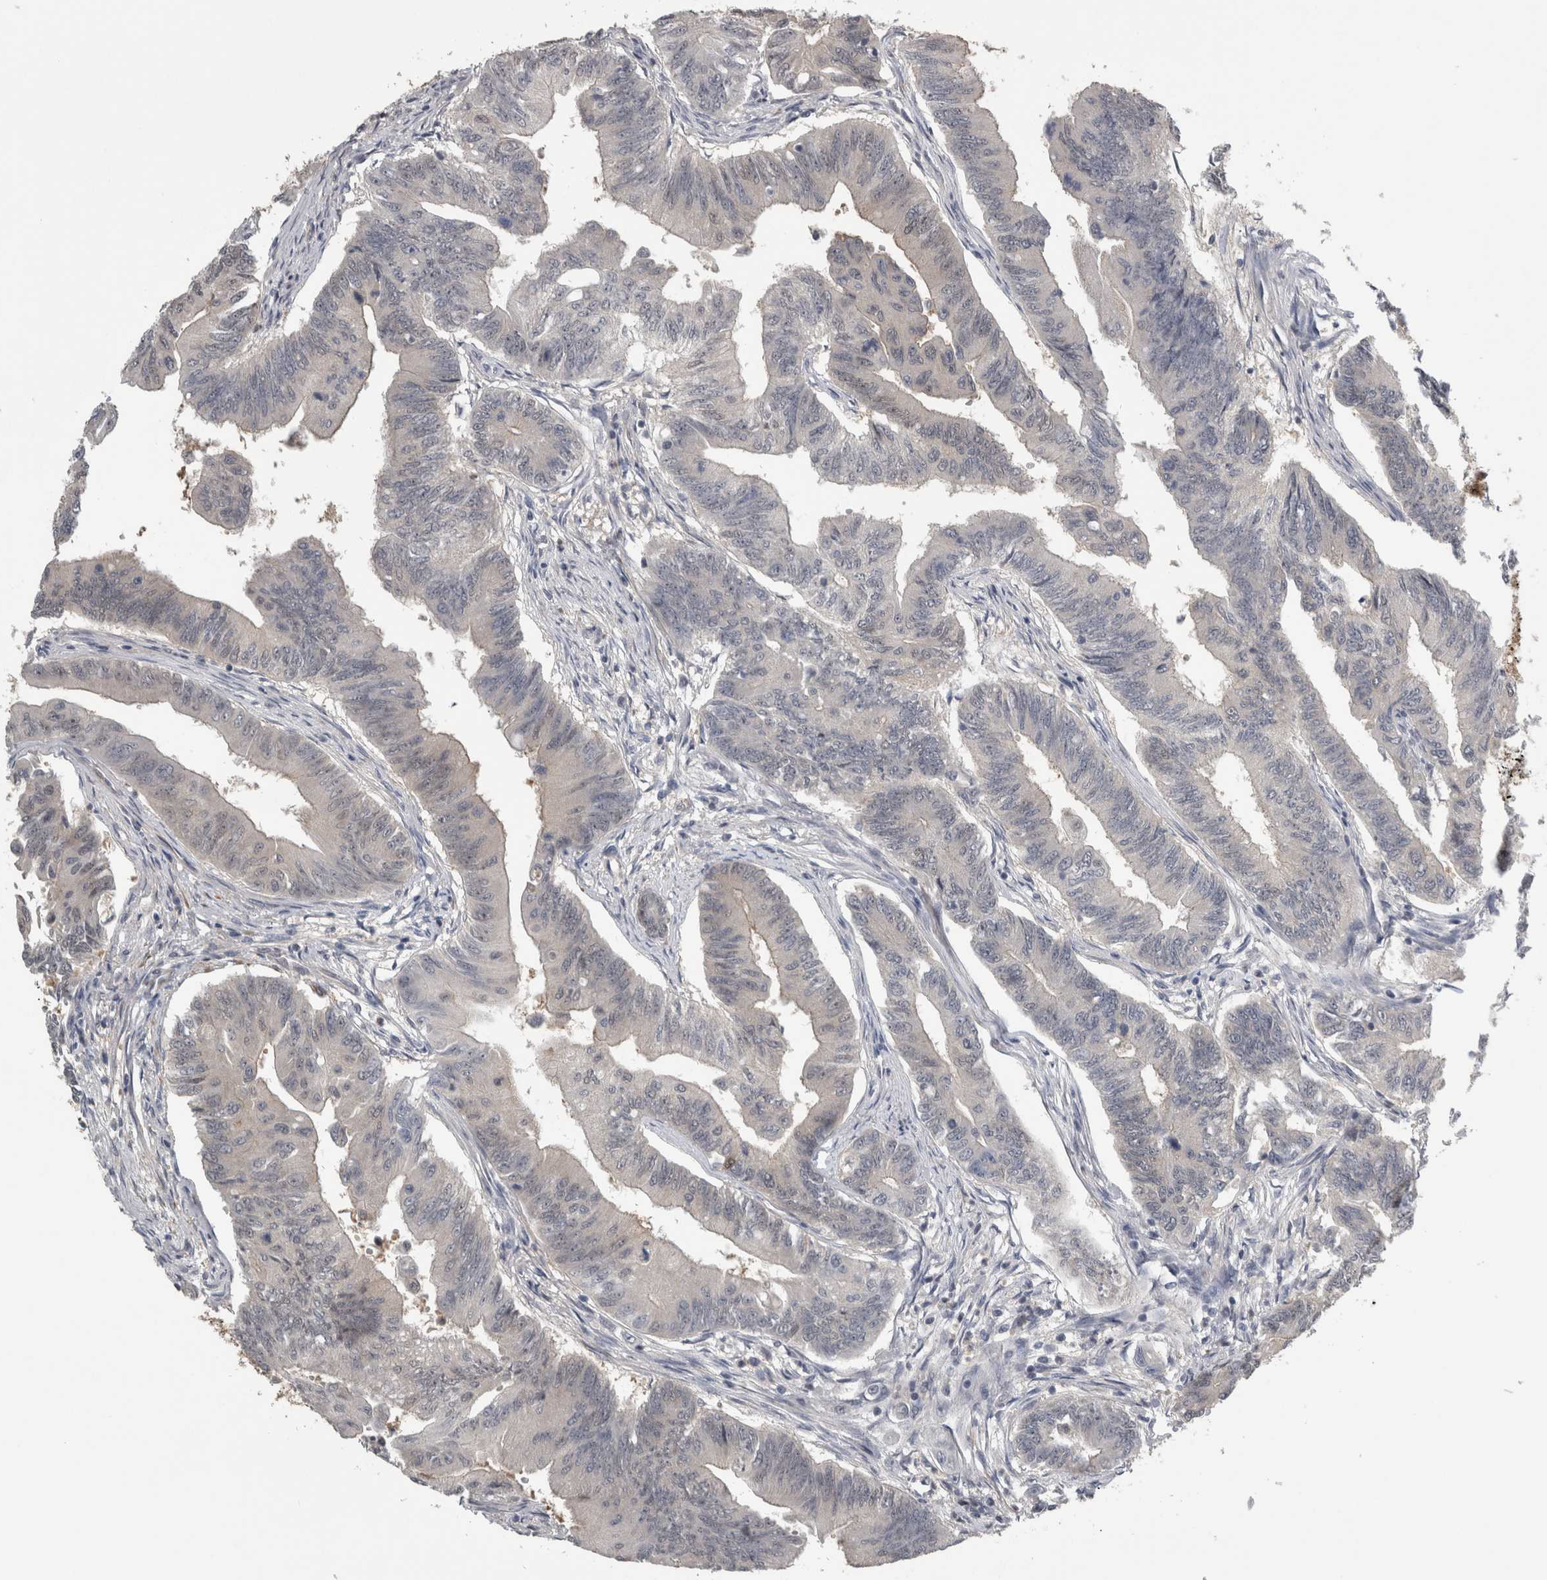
{"staining": {"intensity": "weak", "quantity": "<25%", "location": "cytoplasmic/membranous,nuclear"}, "tissue": "colorectal cancer", "cell_type": "Tumor cells", "image_type": "cancer", "snomed": [{"axis": "morphology", "description": "Adenoma, NOS"}, {"axis": "morphology", "description": "Adenocarcinoma, NOS"}, {"axis": "topography", "description": "Colon"}], "caption": "Immunohistochemistry (IHC) micrograph of neoplastic tissue: adenocarcinoma (colorectal) stained with DAB reveals no significant protein expression in tumor cells.", "gene": "NAPRT", "patient": {"sex": "male", "age": 79}}